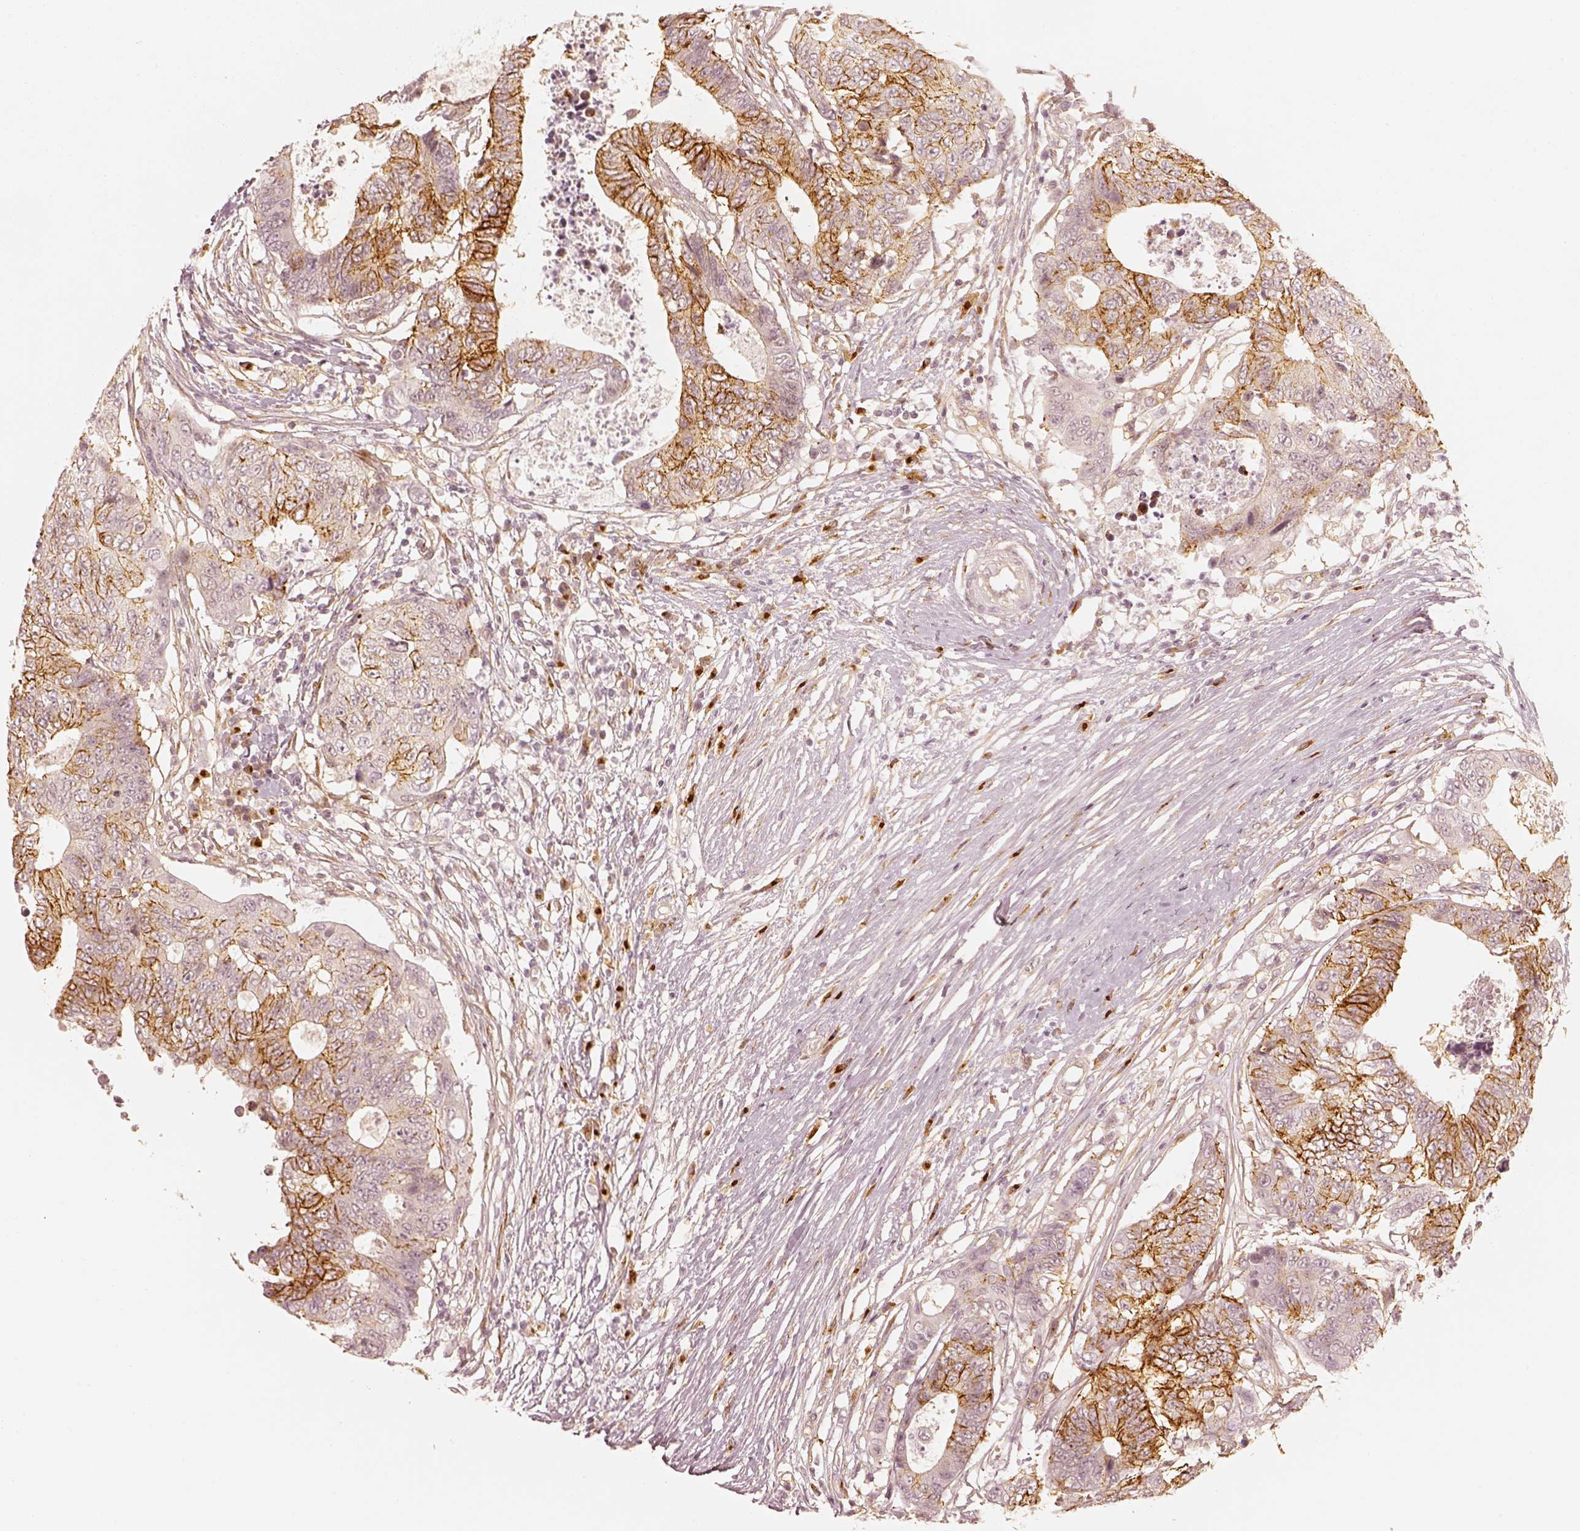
{"staining": {"intensity": "moderate", "quantity": "25%-75%", "location": "cytoplasmic/membranous"}, "tissue": "colorectal cancer", "cell_type": "Tumor cells", "image_type": "cancer", "snomed": [{"axis": "morphology", "description": "Adenocarcinoma, NOS"}, {"axis": "topography", "description": "Colon"}], "caption": "Brown immunohistochemical staining in human colorectal cancer (adenocarcinoma) shows moderate cytoplasmic/membranous positivity in approximately 25%-75% of tumor cells.", "gene": "GORASP2", "patient": {"sex": "female", "age": 48}}